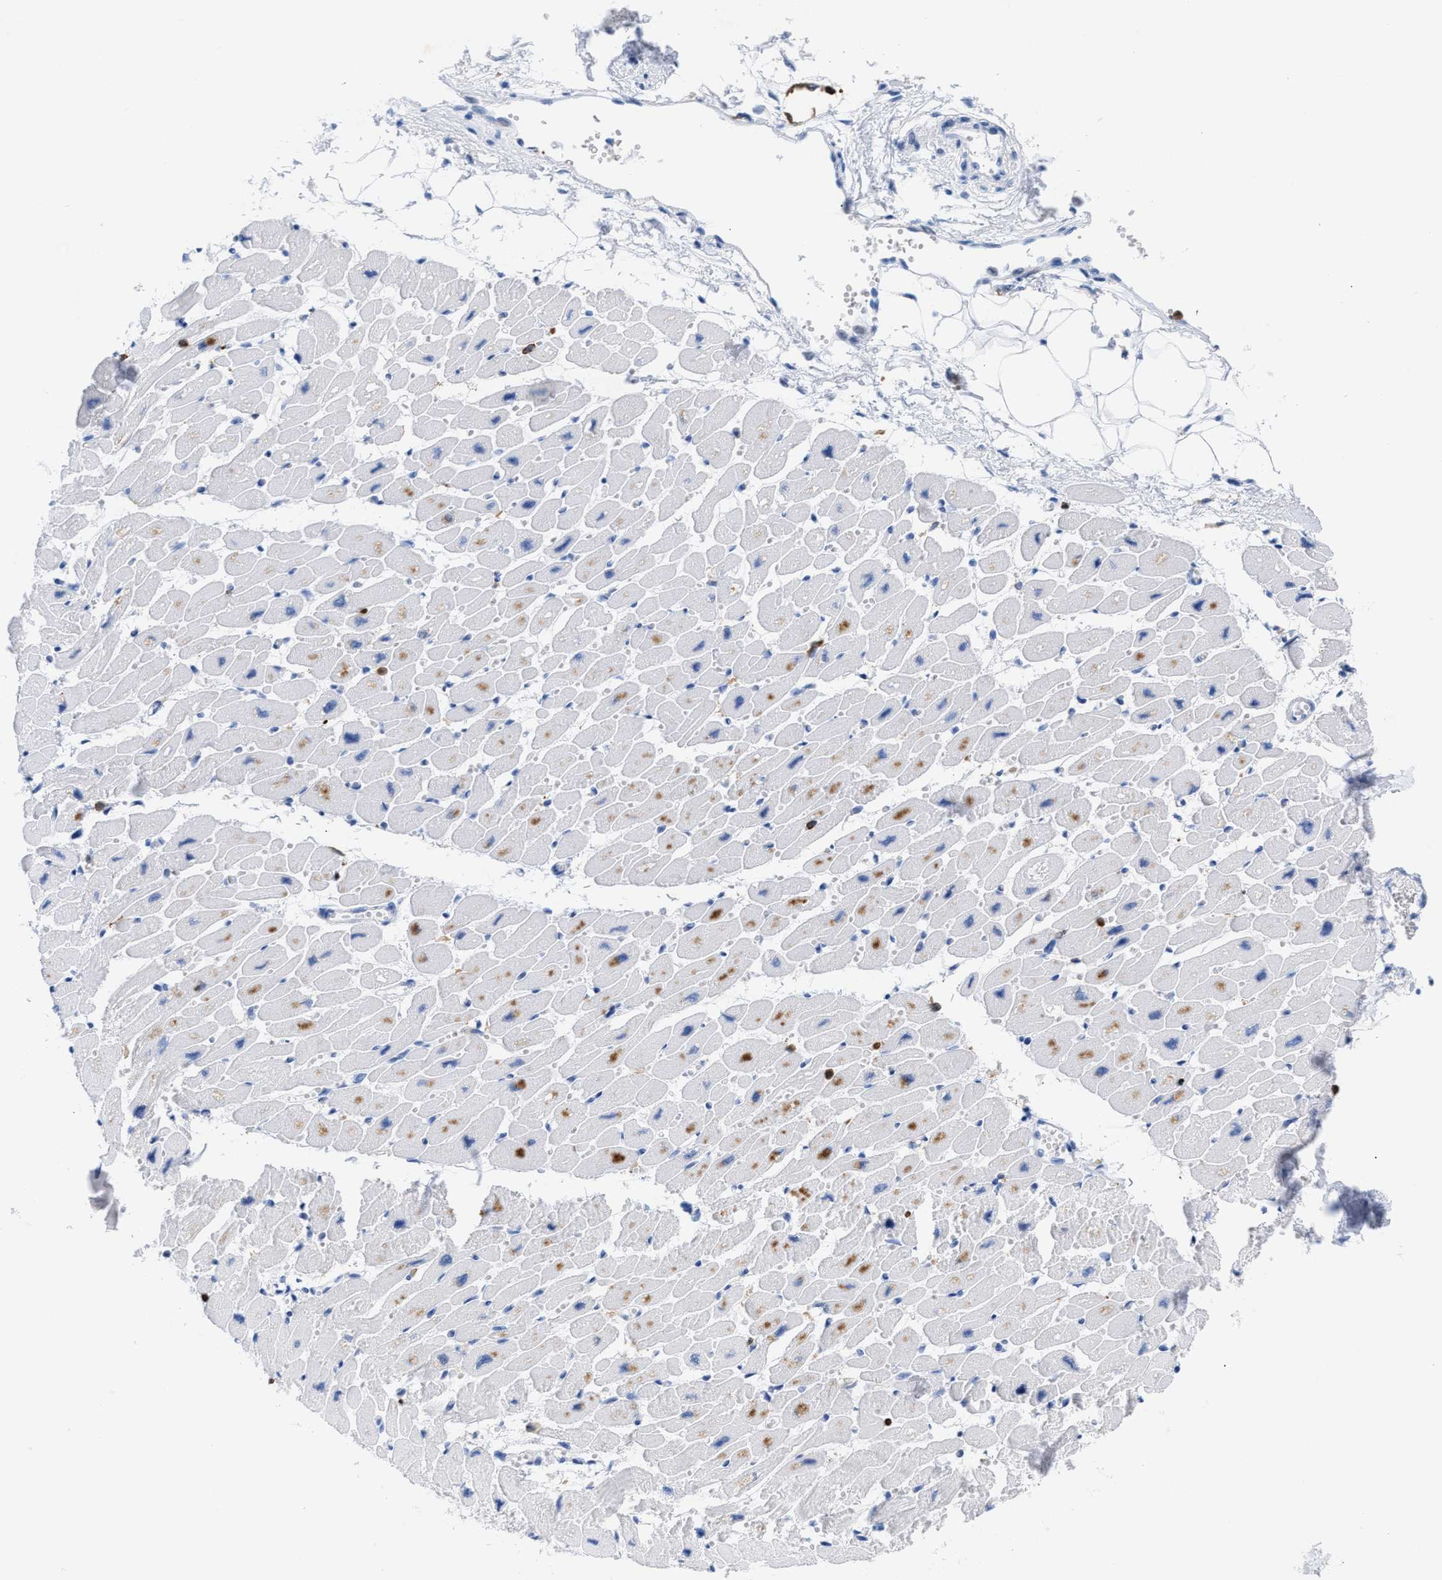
{"staining": {"intensity": "negative", "quantity": "none", "location": "none"}, "tissue": "heart muscle", "cell_type": "Cardiomyocytes", "image_type": "normal", "snomed": [{"axis": "morphology", "description": "Normal tissue, NOS"}, {"axis": "topography", "description": "Heart"}], "caption": "Human heart muscle stained for a protein using IHC exhibits no expression in cardiomyocytes.", "gene": "LCP1", "patient": {"sex": "female", "age": 54}}